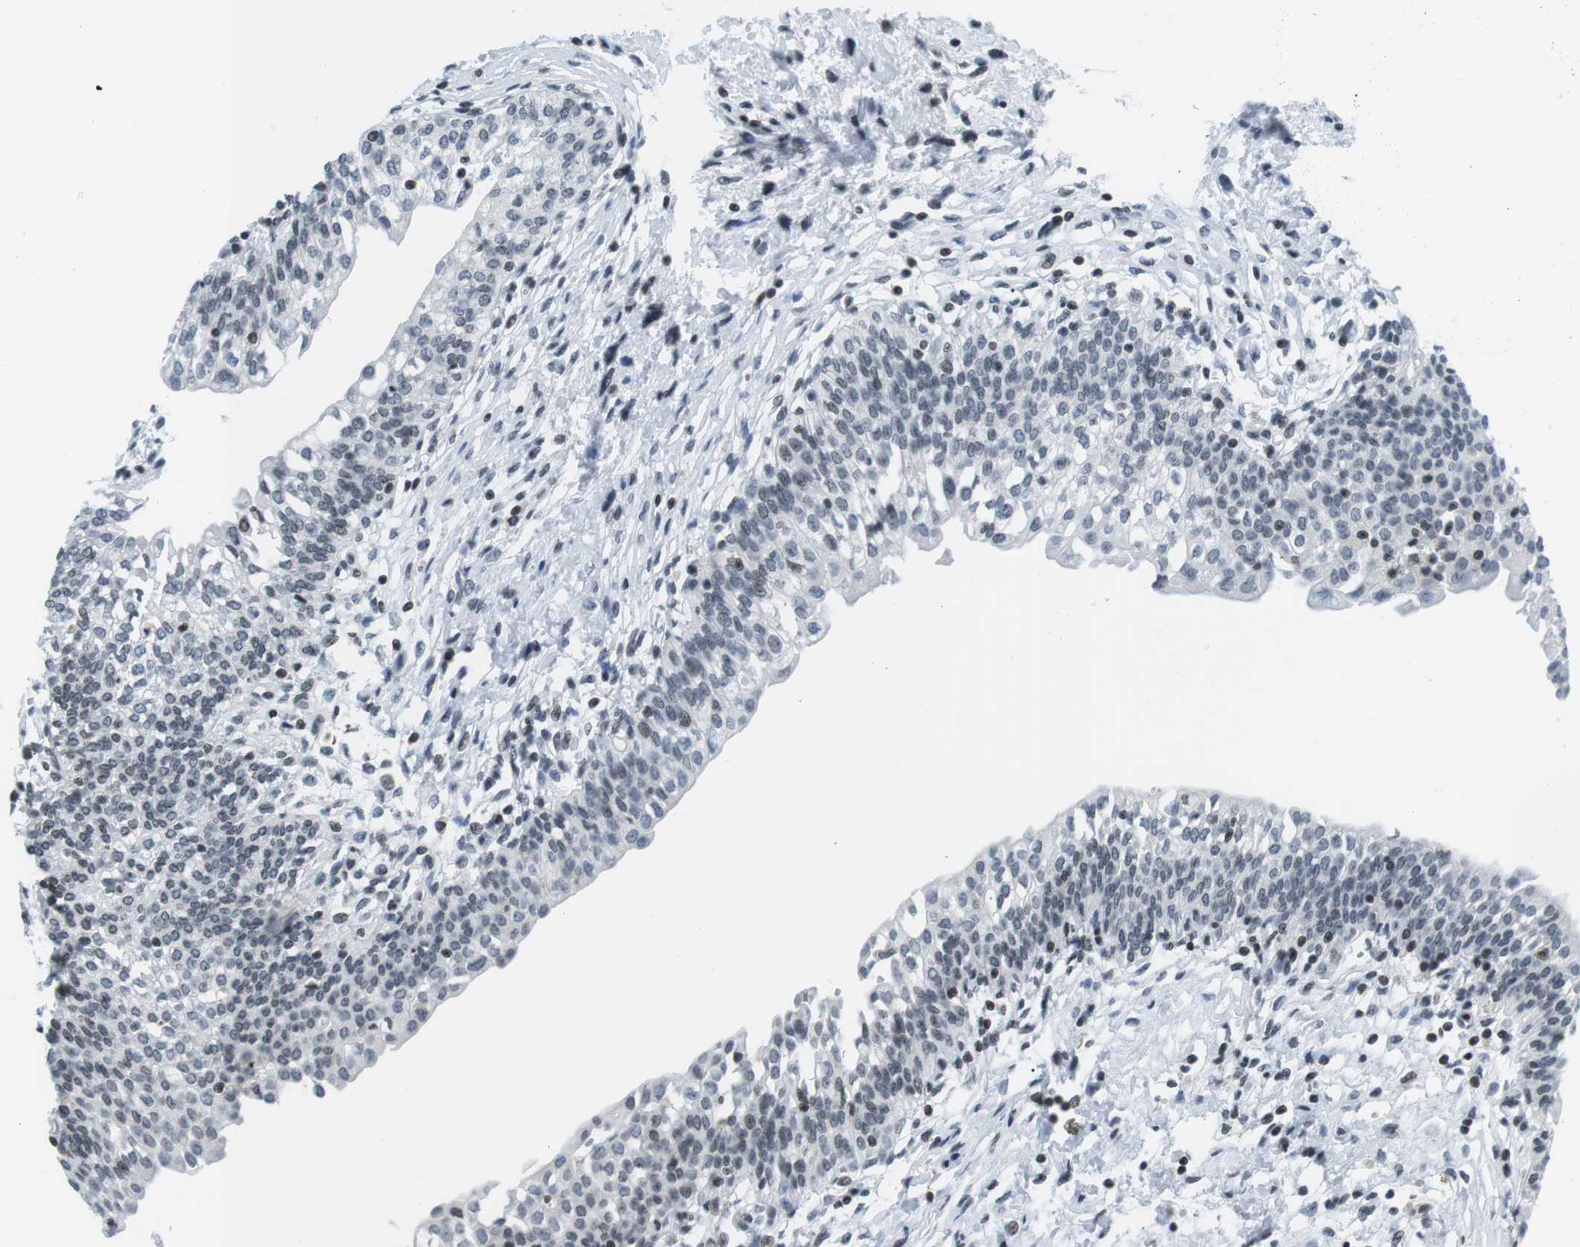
{"staining": {"intensity": "weak", "quantity": "<25%", "location": "nuclear"}, "tissue": "urinary bladder", "cell_type": "Urothelial cells", "image_type": "normal", "snomed": [{"axis": "morphology", "description": "Normal tissue, NOS"}, {"axis": "topography", "description": "Urinary bladder"}], "caption": "Photomicrograph shows no protein expression in urothelial cells of benign urinary bladder. (DAB (3,3'-diaminobenzidine) immunohistochemistry with hematoxylin counter stain).", "gene": "E2F2", "patient": {"sex": "male", "age": 55}}